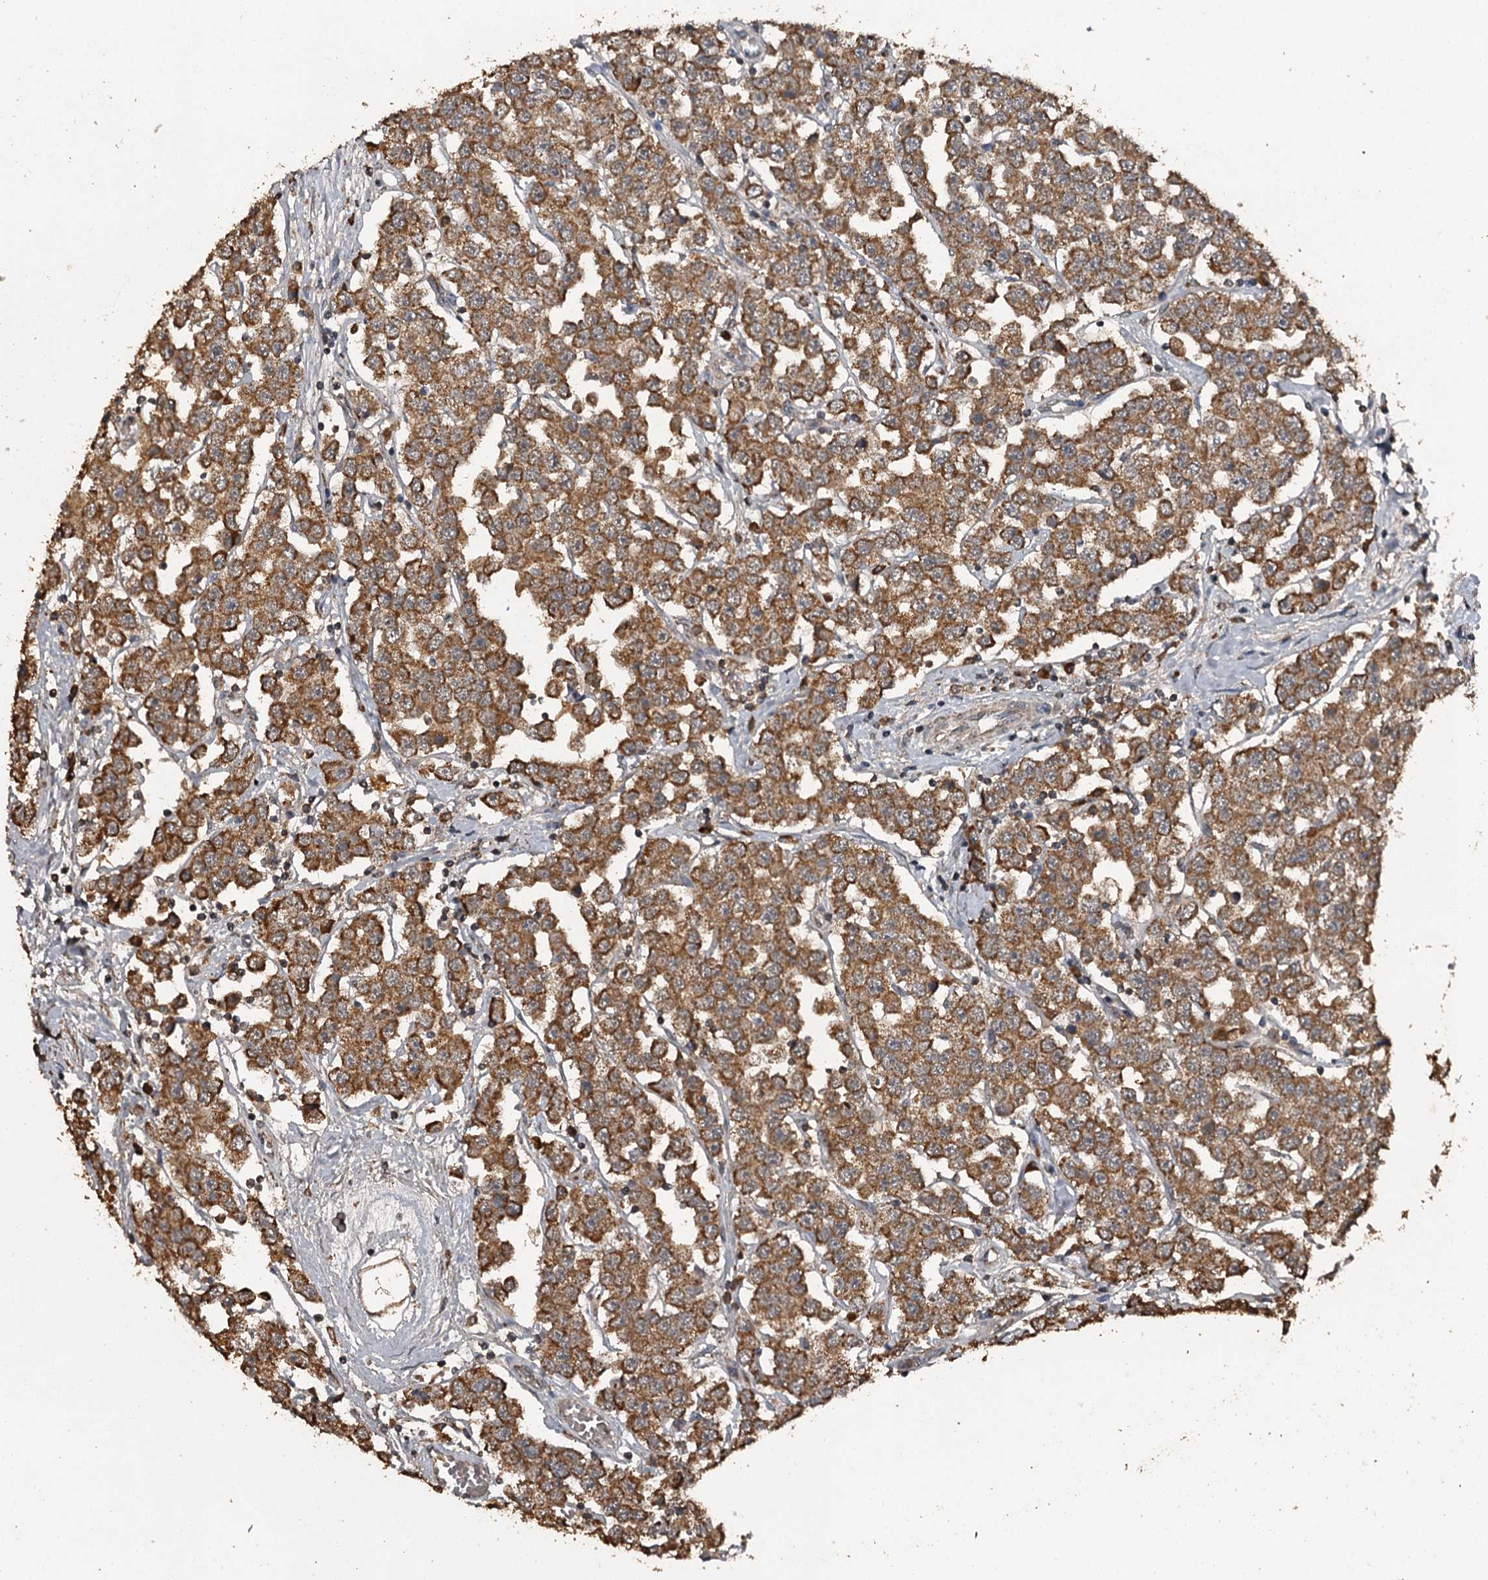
{"staining": {"intensity": "strong", "quantity": ">75%", "location": "cytoplasmic/membranous"}, "tissue": "testis cancer", "cell_type": "Tumor cells", "image_type": "cancer", "snomed": [{"axis": "morphology", "description": "Seminoma, NOS"}, {"axis": "topography", "description": "Testis"}], "caption": "DAB (3,3'-diaminobenzidine) immunohistochemical staining of testis cancer demonstrates strong cytoplasmic/membranous protein positivity in about >75% of tumor cells.", "gene": "WIPI1", "patient": {"sex": "male", "age": 28}}